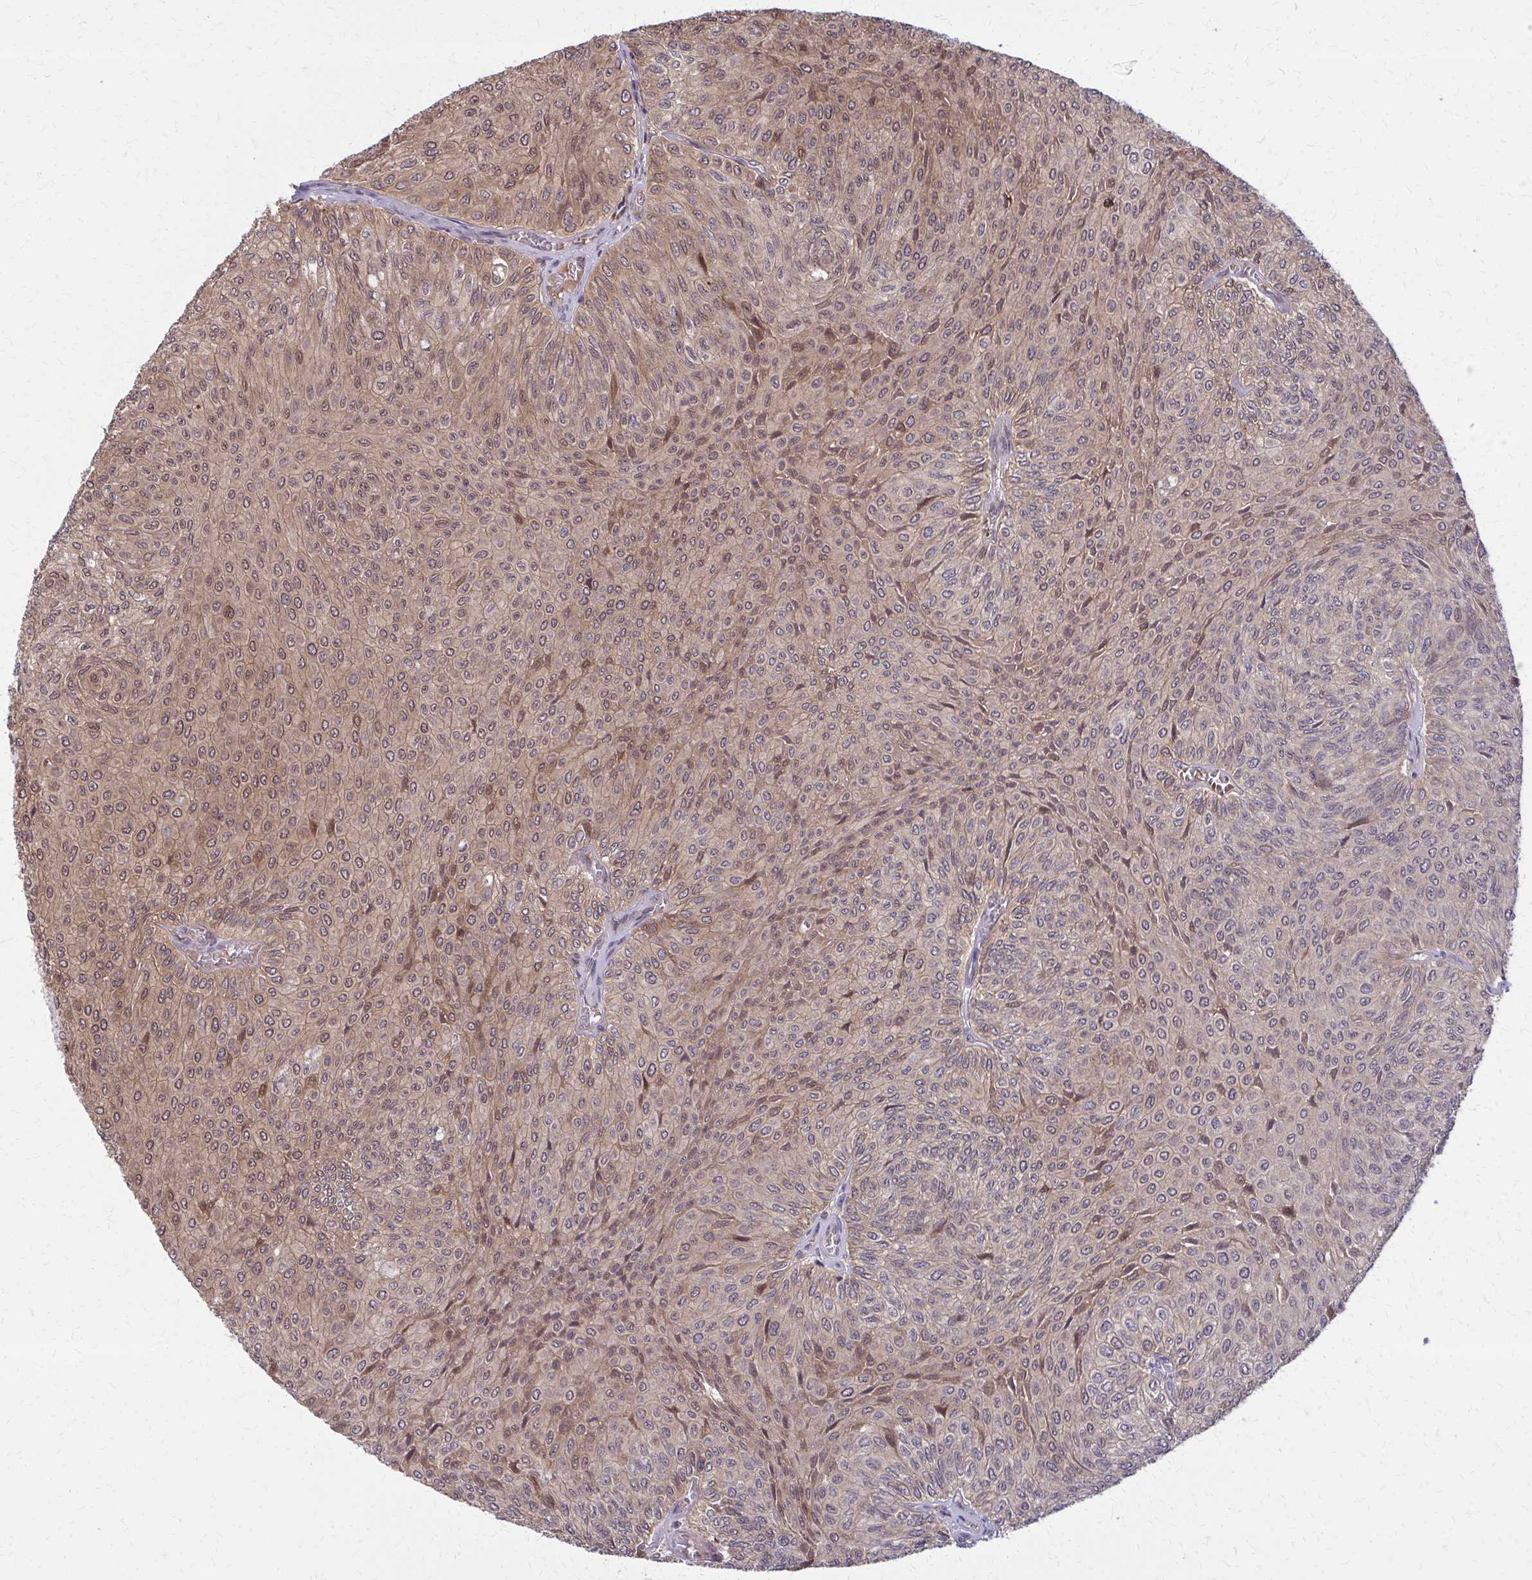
{"staining": {"intensity": "weak", "quantity": ">75%", "location": "cytoplasmic/membranous"}, "tissue": "urothelial cancer", "cell_type": "Tumor cells", "image_type": "cancer", "snomed": [{"axis": "morphology", "description": "Urothelial carcinoma, NOS"}, {"axis": "topography", "description": "Urinary bladder"}], "caption": "High-magnification brightfield microscopy of urothelial cancer stained with DAB (brown) and counterstained with hematoxylin (blue). tumor cells exhibit weak cytoplasmic/membranous staining is identified in about>75% of cells. (brown staining indicates protein expression, while blue staining denotes nuclei).", "gene": "DBI", "patient": {"sex": "male", "age": 59}}